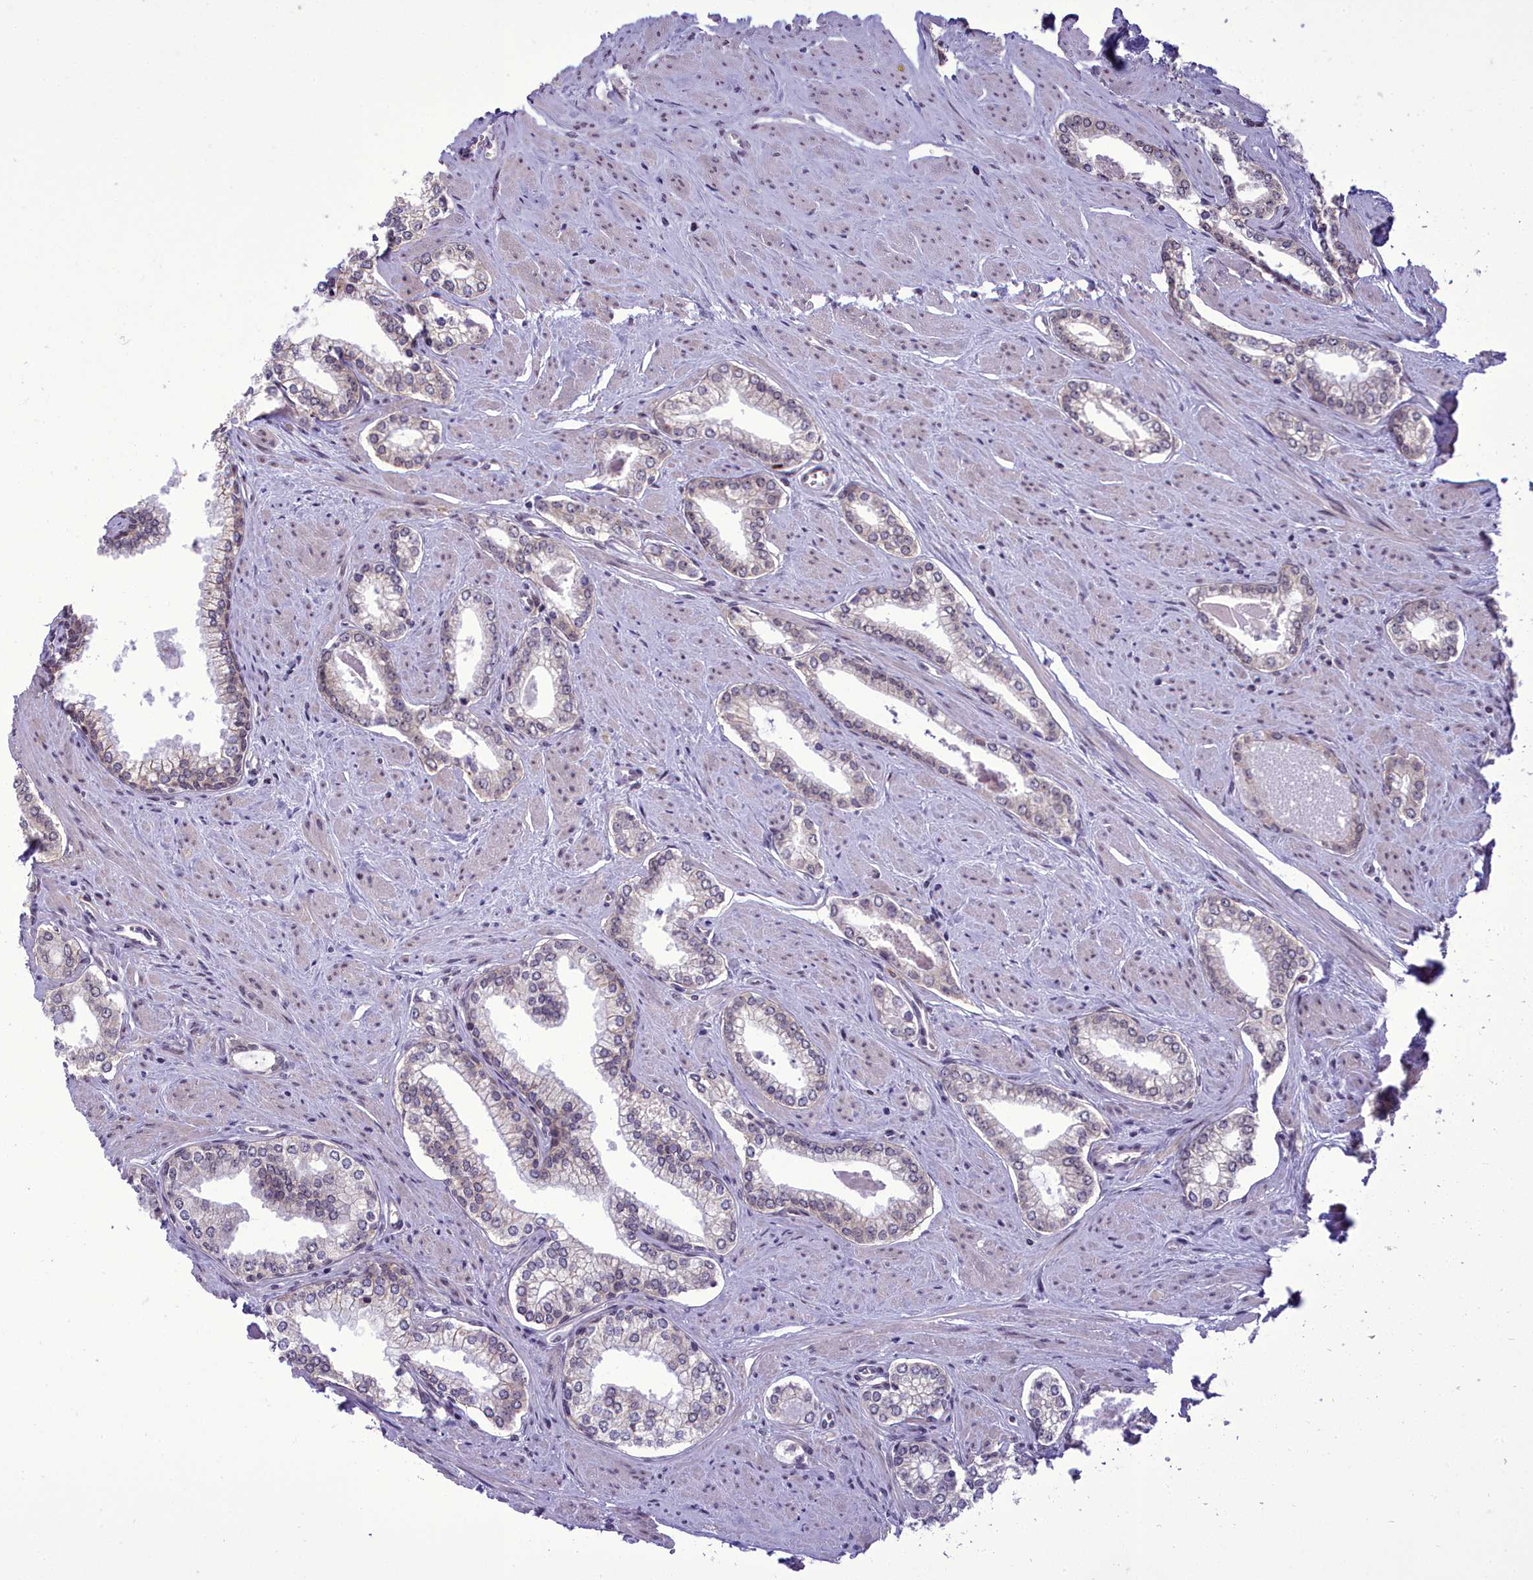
{"staining": {"intensity": "moderate", "quantity": "<25%", "location": "nuclear"}, "tissue": "prostate cancer", "cell_type": "Tumor cells", "image_type": "cancer", "snomed": [{"axis": "morphology", "description": "Adenocarcinoma, Low grade"}, {"axis": "topography", "description": "Prostate and seminal vesicle, NOS"}], "caption": "Immunohistochemical staining of human prostate cancer (adenocarcinoma (low-grade)) demonstrates moderate nuclear protein positivity in about <25% of tumor cells.", "gene": "CEACAM19", "patient": {"sex": "male", "age": 60}}